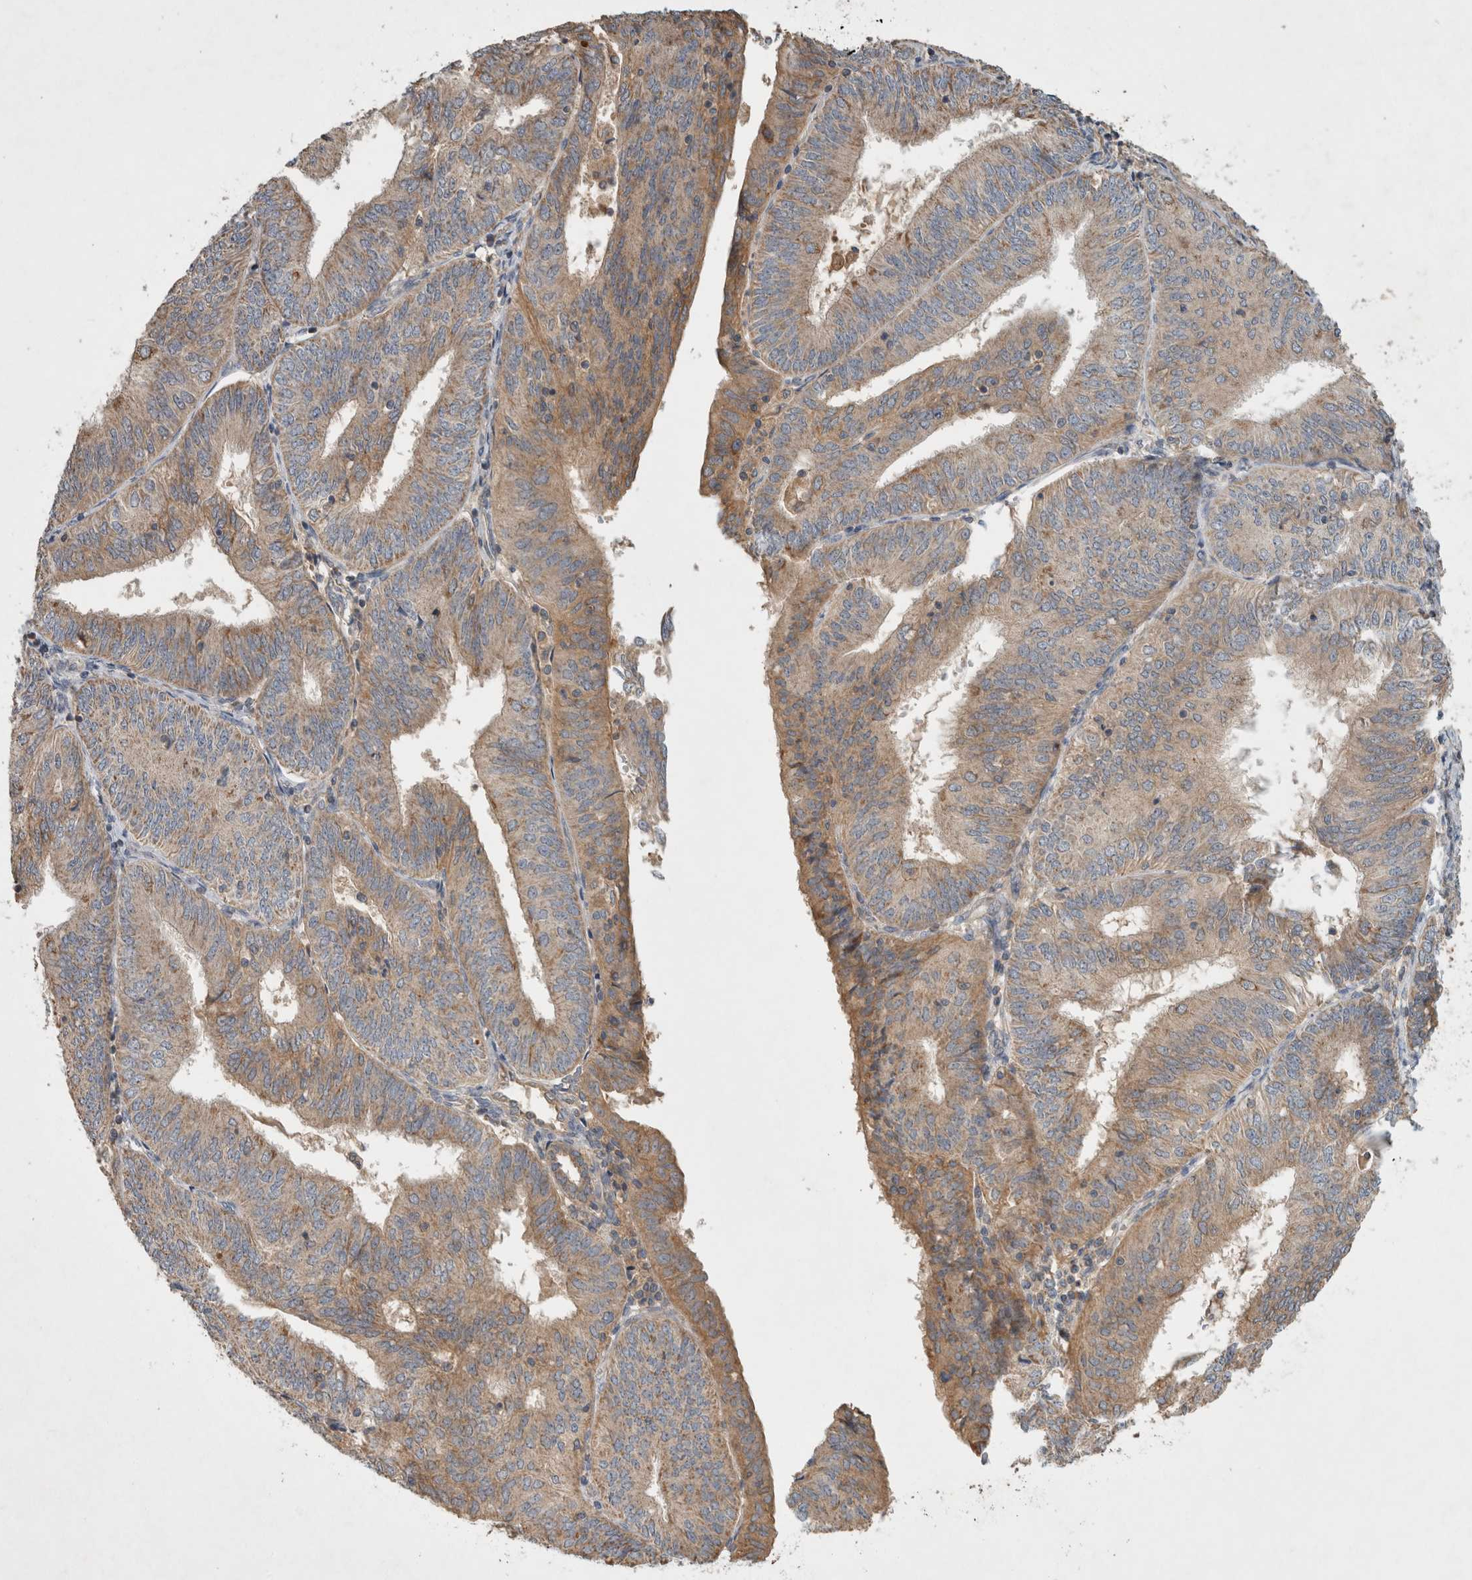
{"staining": {"intensity": "weak", "quantity": ">75%", "location": "cytoplasmic/membranous"}, "tissue": "endometrial cancer", "cell_type": "Tumor cells", "image_type": "cancer", "snomed": [{"axis": "morphology", "description": "Adenocarcinoma, NOS"}, {"axis": "topography", "description": "Endometrium"}], "caption": "This image shows immunohistochemistry (IHC) staining of human endometrial cancer (adenocarcinoma), with low weak cytoplasmic/membranous staining in approximately >75% of tumor cells.", "gene": "SERAC1", "patient": {"sex": "female", "age": 58}}